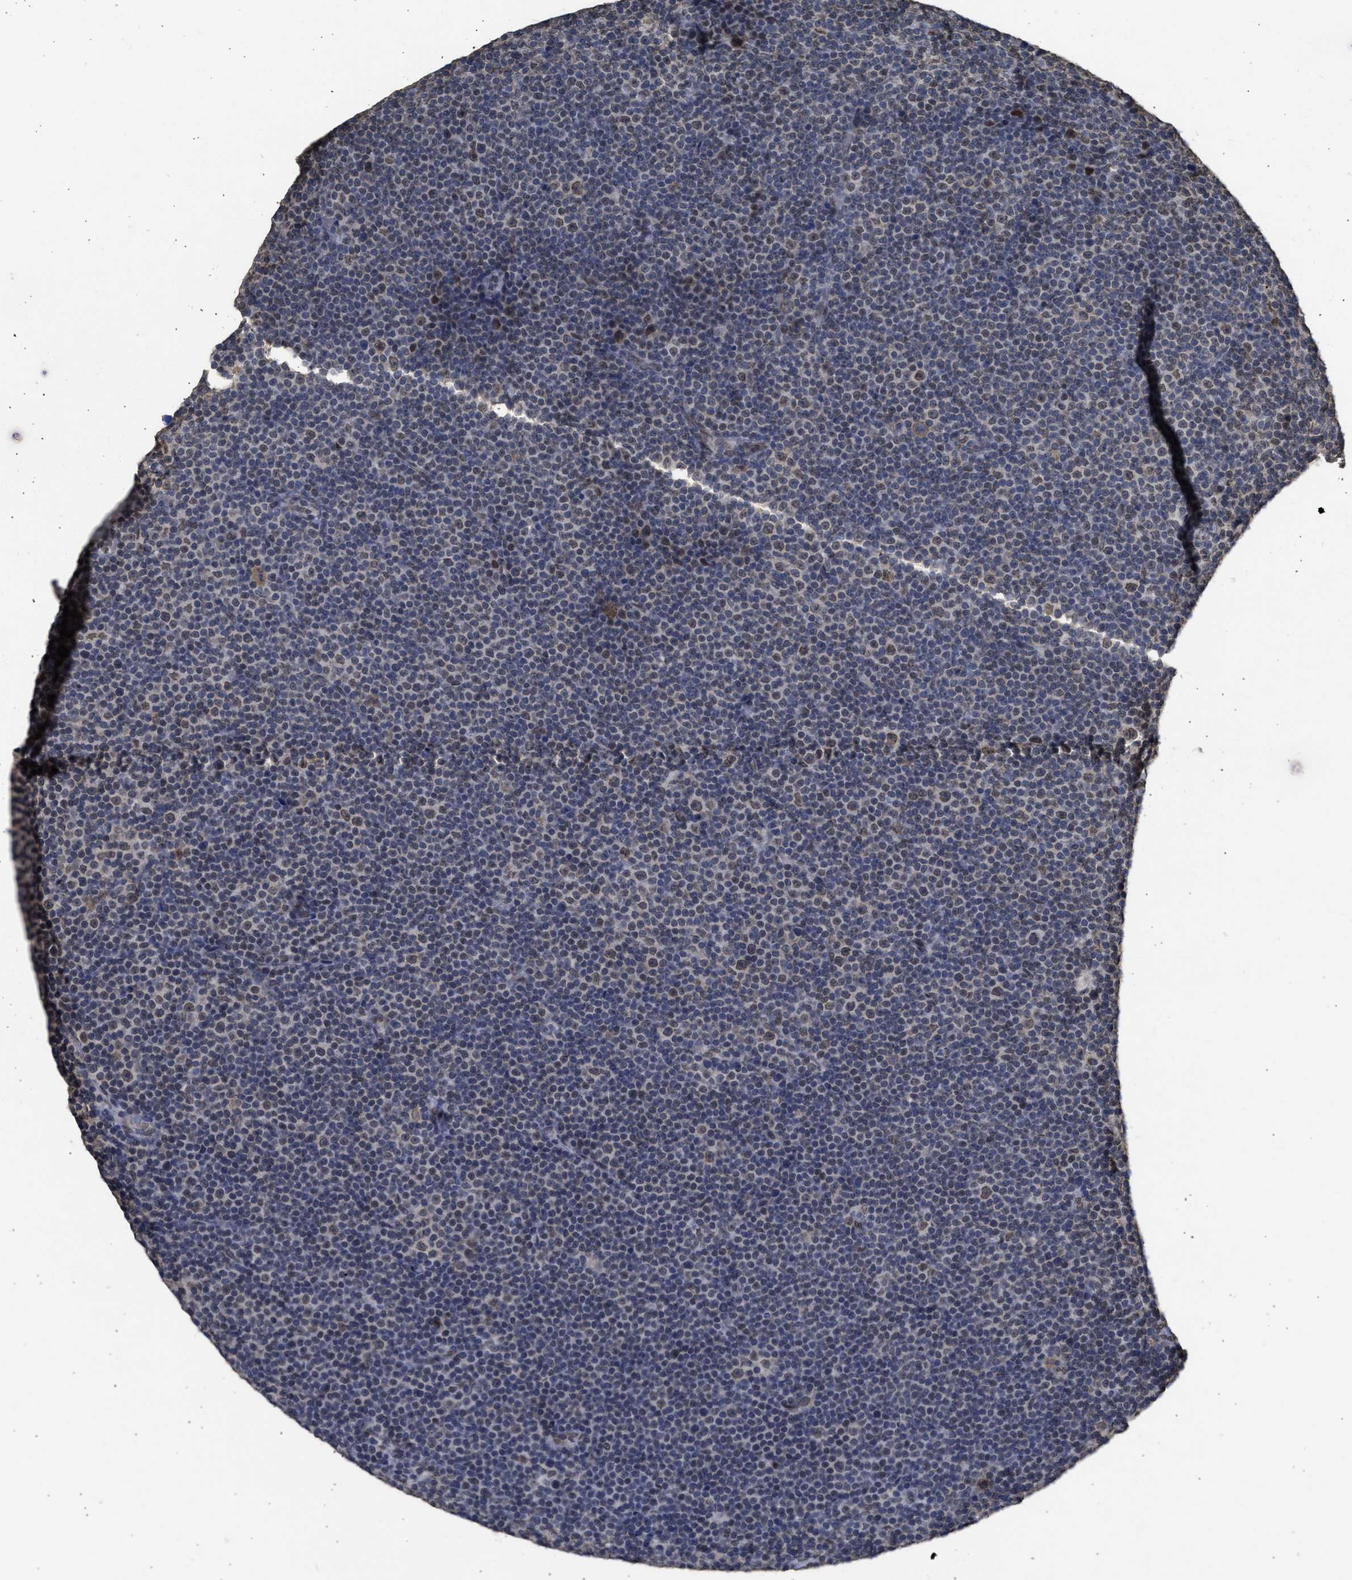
{"staining": {"intensity": "negative", "quantity": "none", "location": "none"}, "tissue": "lymphoma", "cell_type": "Tumor cells", "image_type": "cancer", "snomed": [{"axis": "morphology", "description": "Malignant lymphoma, non-Hodgkin's type, Low grade"}, {"axis": "topography", "description": "Lymph node"}], "caption": "Human lymphoma stained for a protein using immunohistochemistry (IHC) demonstrates no staining in tumor cells.", "gene": "NUP35", "patient": {"sex": "female", "age": 67}}